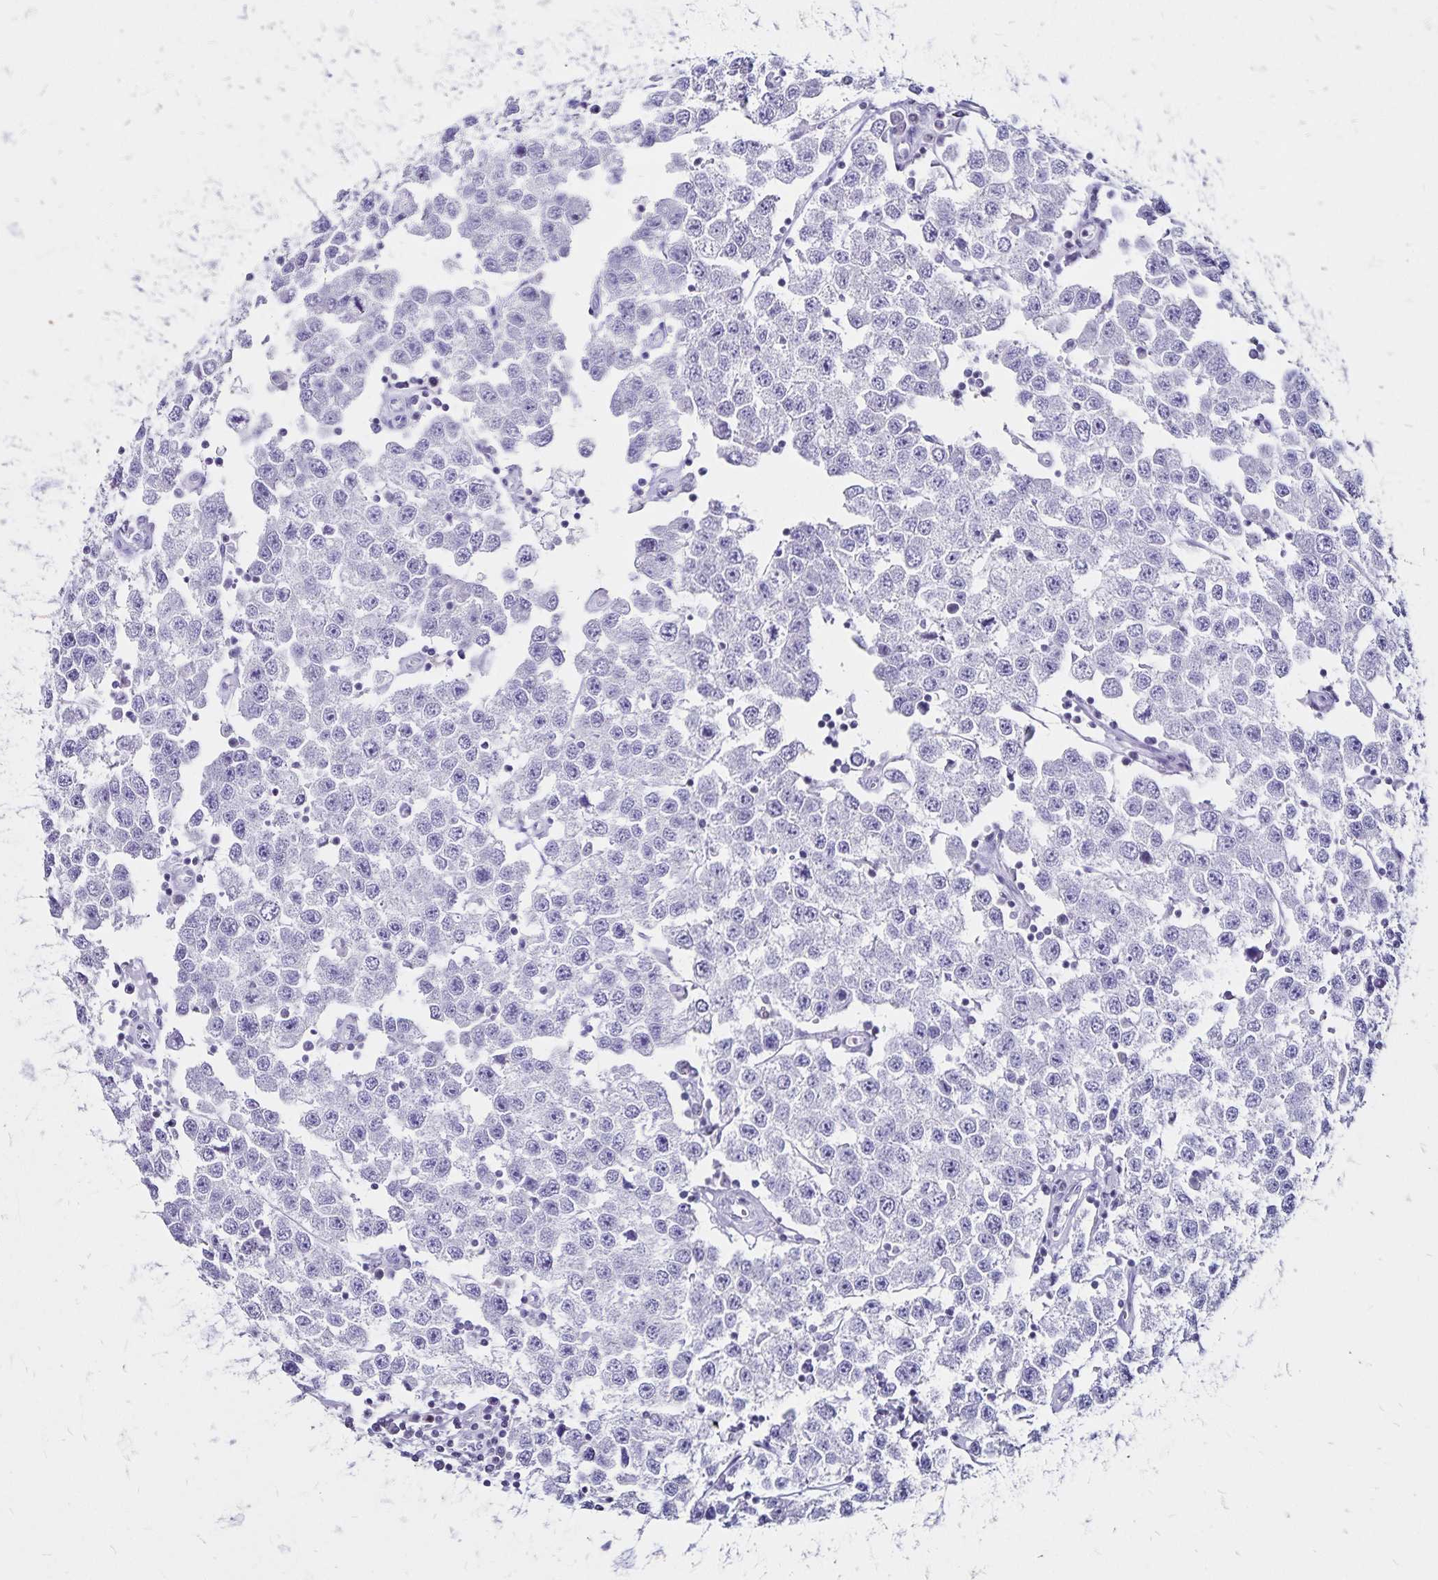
{"staining": {"intensity": "negative", "quantity": "none", "location": "none"}, "tissue": "testis cancer", "cell_type": "Tumor cells", "image_type": "cancer", "snomed": [{"axis": "morphology", "description": "Seminoma, NOS"}, {"axis": "topography", "description": "Testis"}], "caption": "The photomicrograph exhibits no staining of tumor cells in testis cancer (seminoma).", "gene": "IKZF1", "patient": {"sex": "male", "age": 34}}